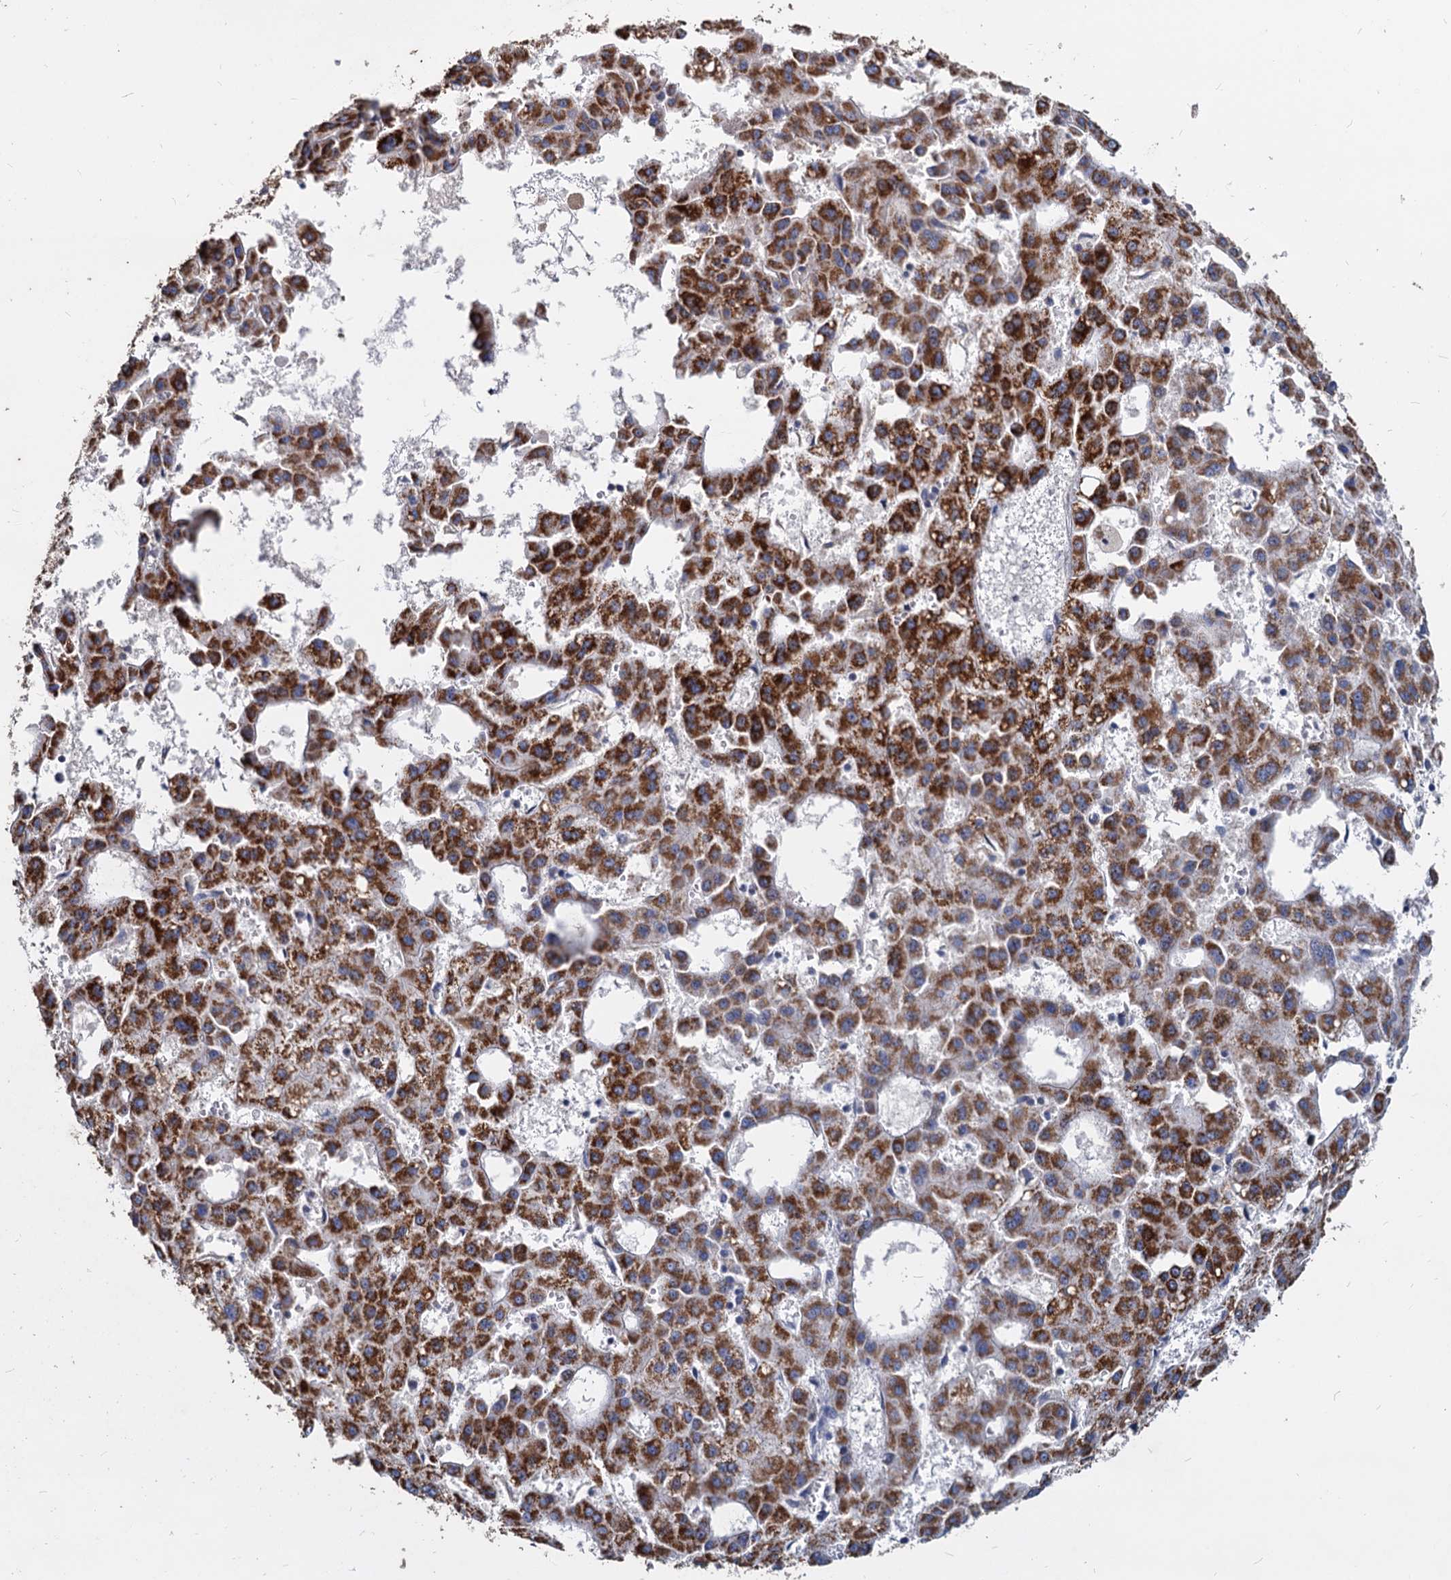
{"staining": {"intensity": "strong", "quantity": ">75%", "location": "cytoplasmic/membranous"}, "tissue": "liver cancer", "cell_type": "Tumor cells", "image_type": "cancer", "snomed": [{"axis": "morphology", "description": "Carcinoma, Hepatocellular, NOS"}, {"axis": "topography", "description": "Liver"}], "caption": "Hepatocellular carcinoma (liver) stained for a protein demonstrates strong cytoplasmic/membranous positivity in tumor cells. (Stains: DAB in brown, nuclei in blue, Microscopy: brightfield microscopy at high magnification).", "gene": "DEPDC4", "patient": {"sex": "male", "age": 47}}